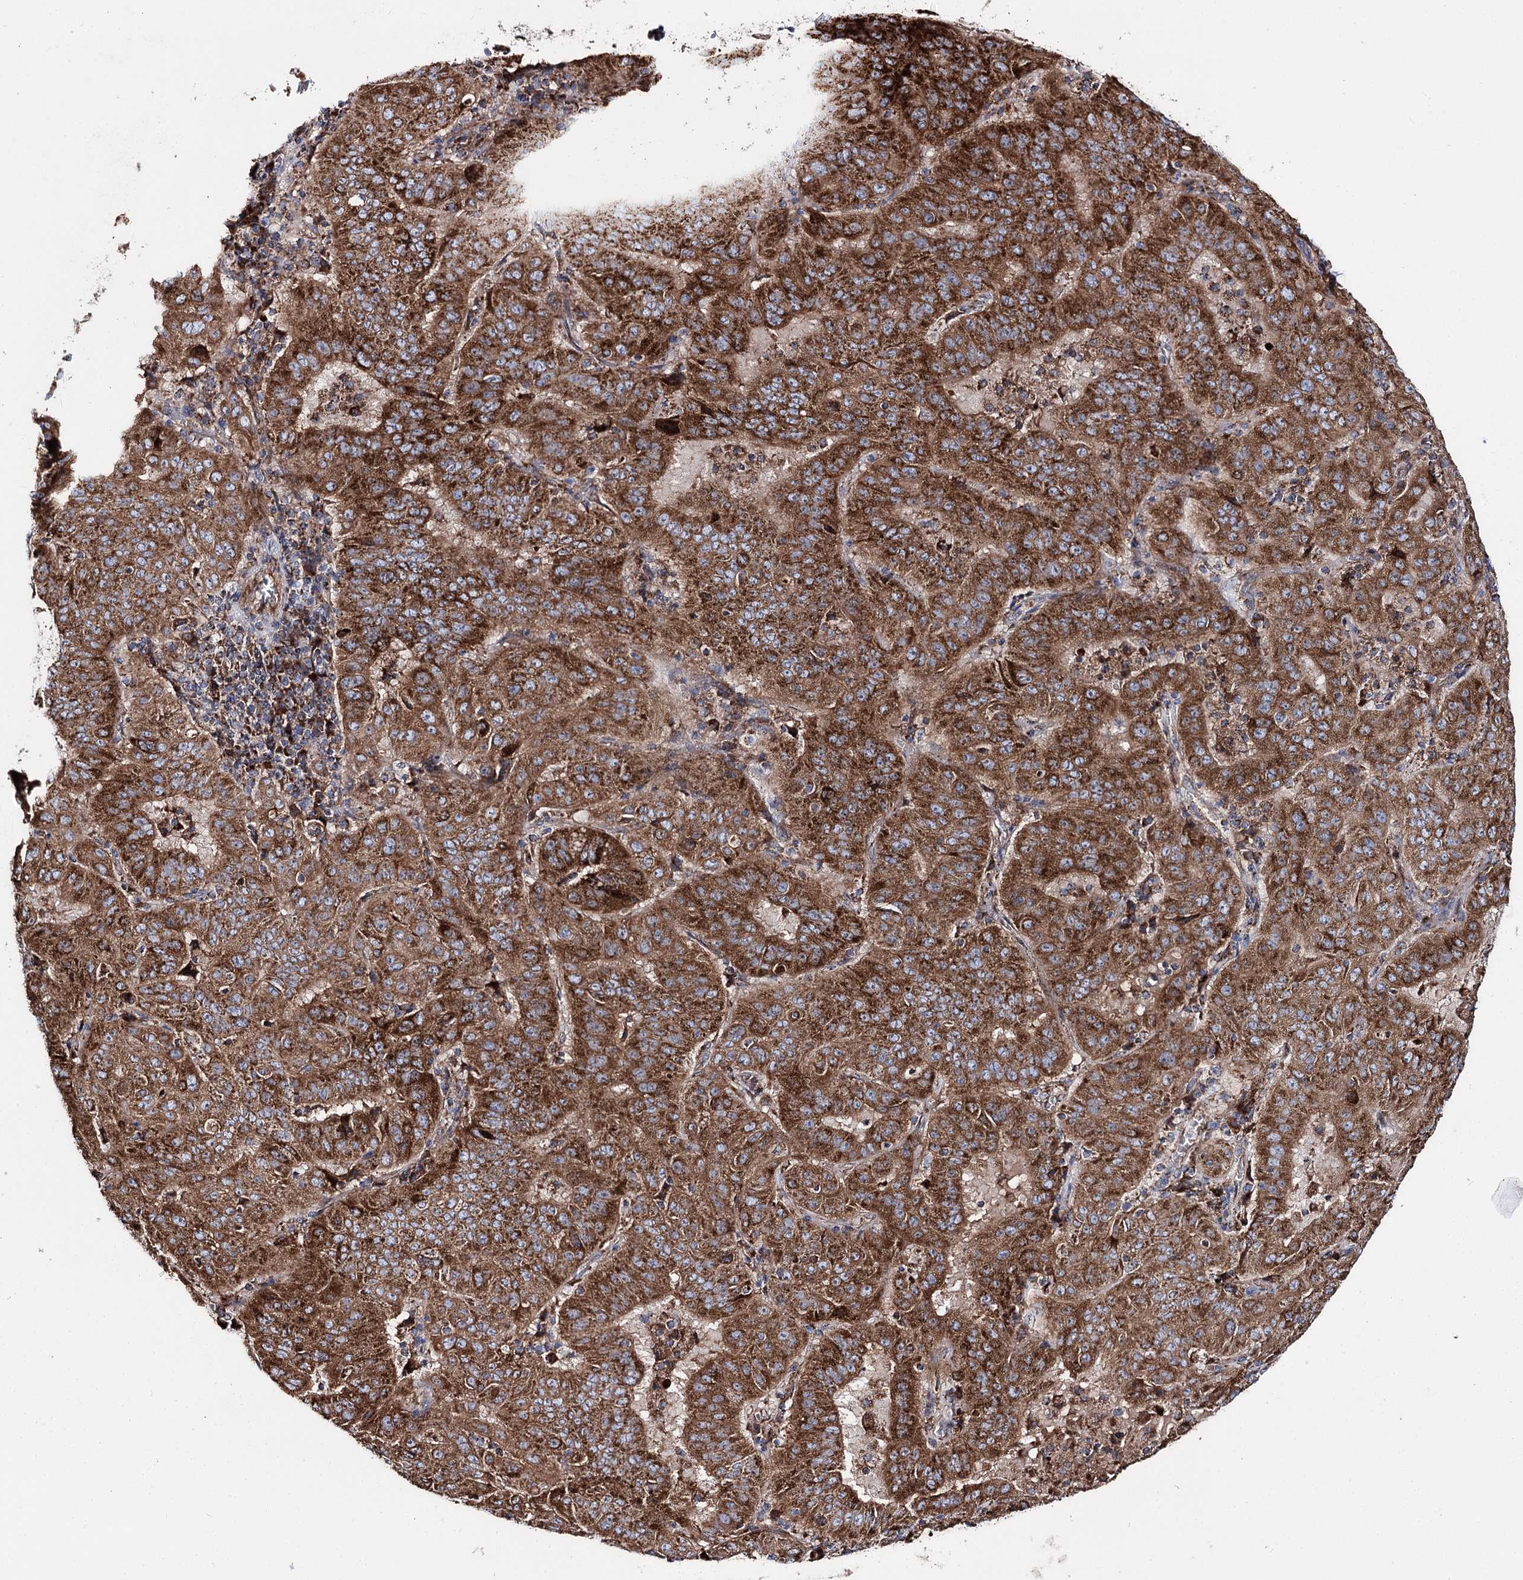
{"staining": {"intensity": "strong", "quantity": ">75%", "location": "cytoplasmic/membranous"}, "tissue": "pancreatic cancer", "cell_type": "Tumor cells", "image_type": "cancer", "snomed": [{"axis": "morphology", "description": "Adenocarcinoma, NOS"}, {"axis": "topography", "description": "Pancreas"}], "caption": "Strong cytoplasmic/membranous positivity for a protein is identified in about >75% of tumor cells of adenocarcinoma (pancreatic) using immunohistochemistry.", "gene": "MSANTD2", "patient": {"sex": "male", "age": 63}}